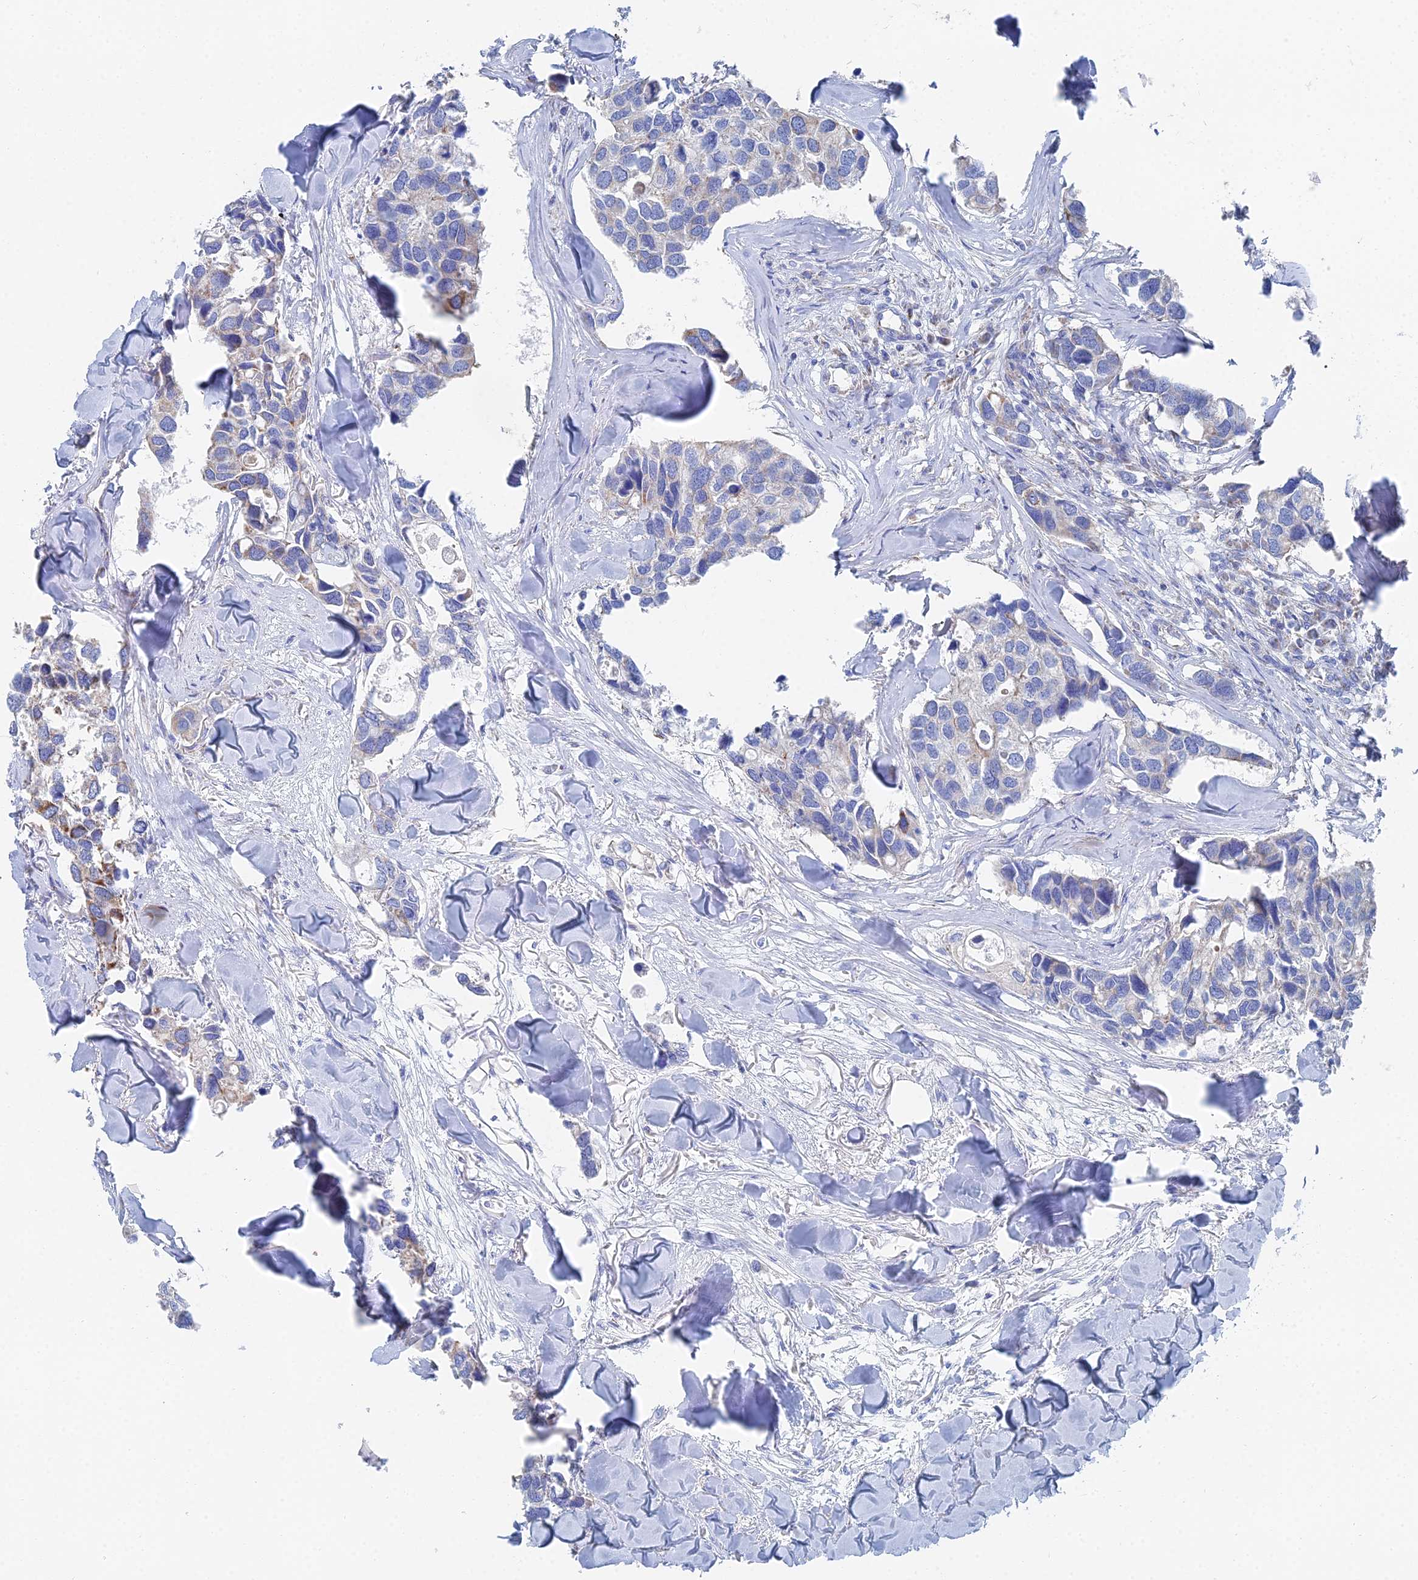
{"staining": {"intensity": "moderate", "quantity": "<25%", "location": "cytoplasmic/membranous"}, "tissue": "breast cancer", "cell_type": "Tumor cells", "image_type": "cancer", "snomed": [{"axis": "morphology", "description": "Duct carcinoma"}, {"axis": "topography", "description": "Breast"}], "caption": "Protein analysis of invasive ductal carcinoma (breast) tissue shows moderate cytoplasmic/membranous positivity in about <25% of tumor cells.", "gene": "IFT80", "patient": {"sex": "female", "age": 83}}